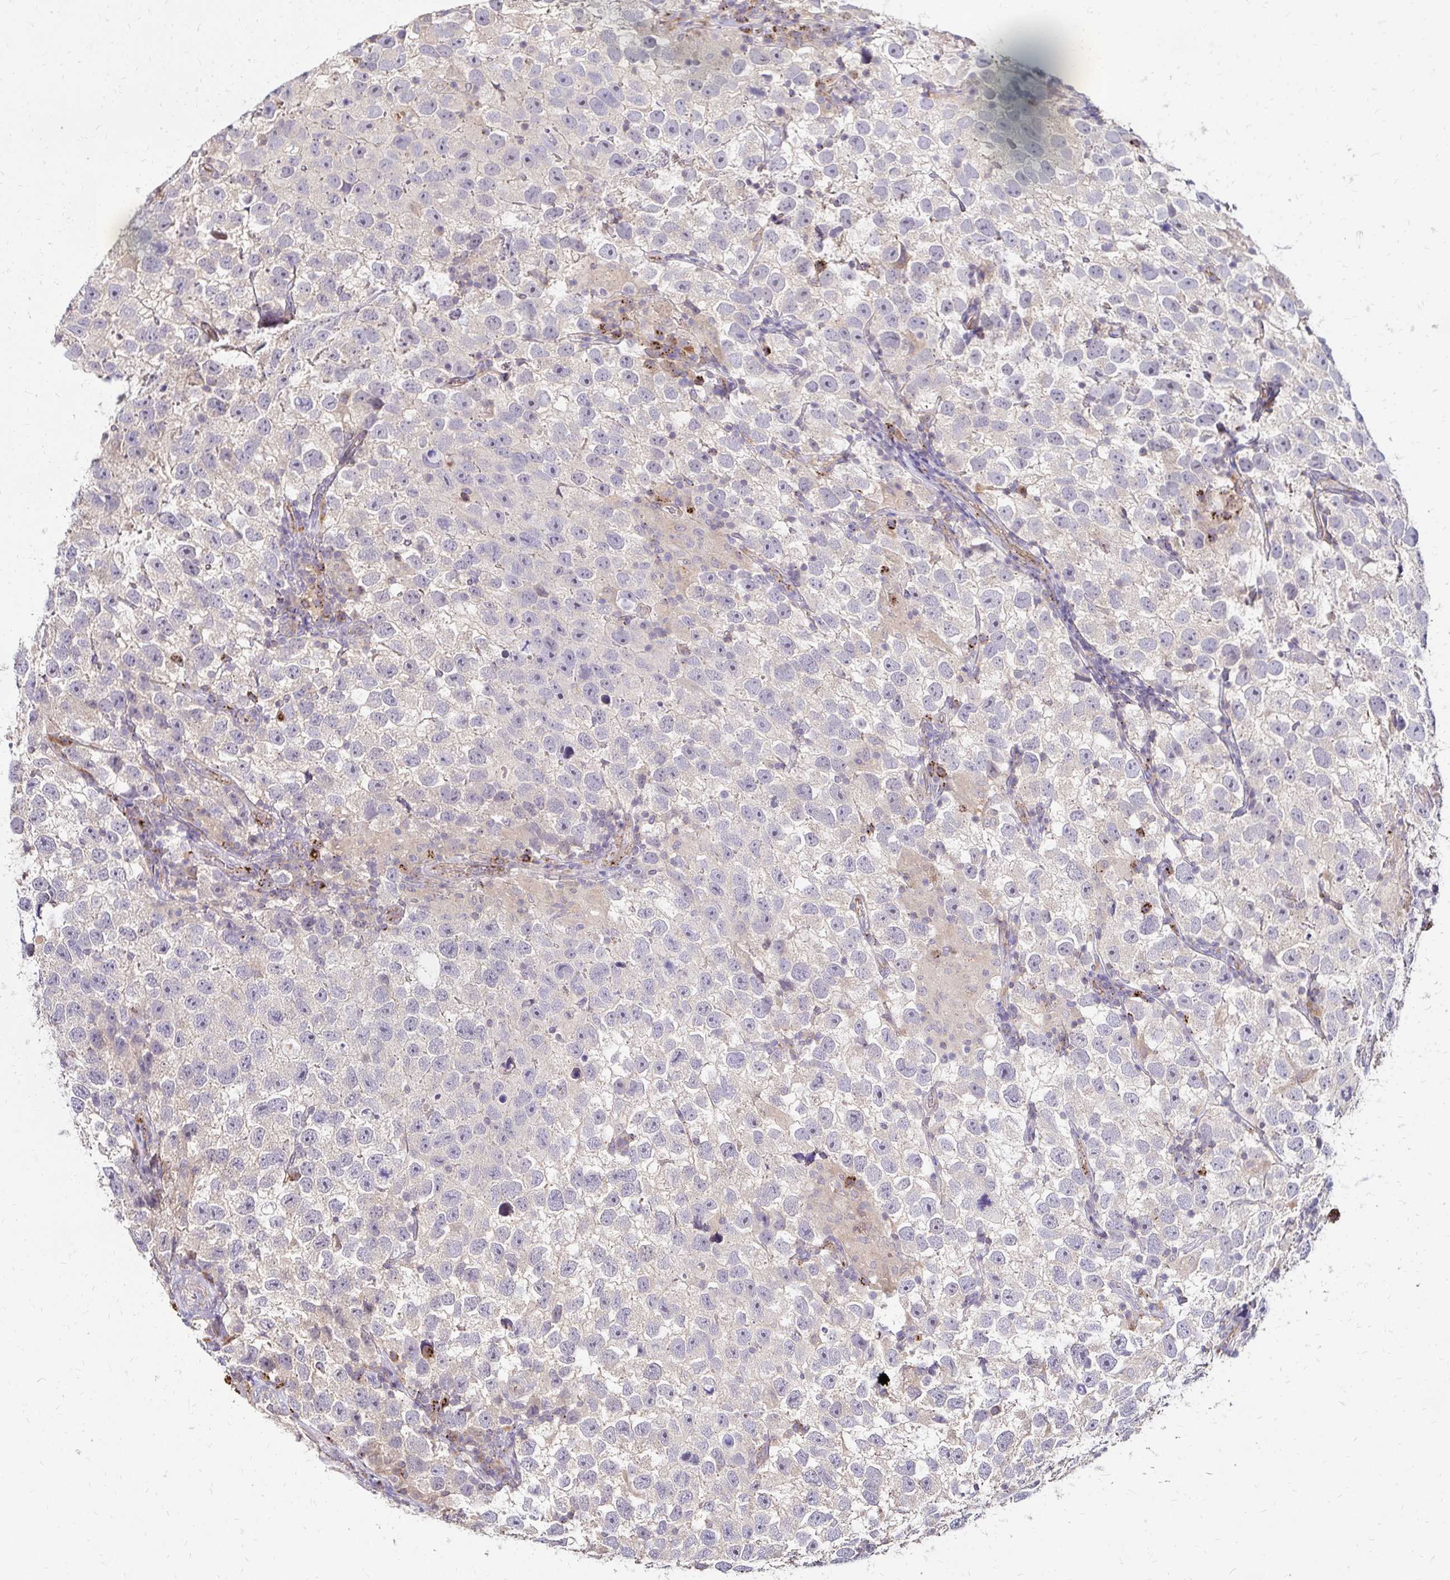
{"staining": {"intensity": "negative", "quantity": "none", "location": "none"}, "tissue": "testis cancer", "cell_type": "Tumor cells", "image_type": "cancer", "snomed": [{"axis": "morphology", "description": "Seminoma, NOS"}, {"axis": "topography", "description": "Testis"}], "caption": "Human testis seminoma stained for a protein using immunohistochemistry shows no expression in tumor cells.", "gene": "IDUA", "patient": {"sex": "male", "age": 26}}